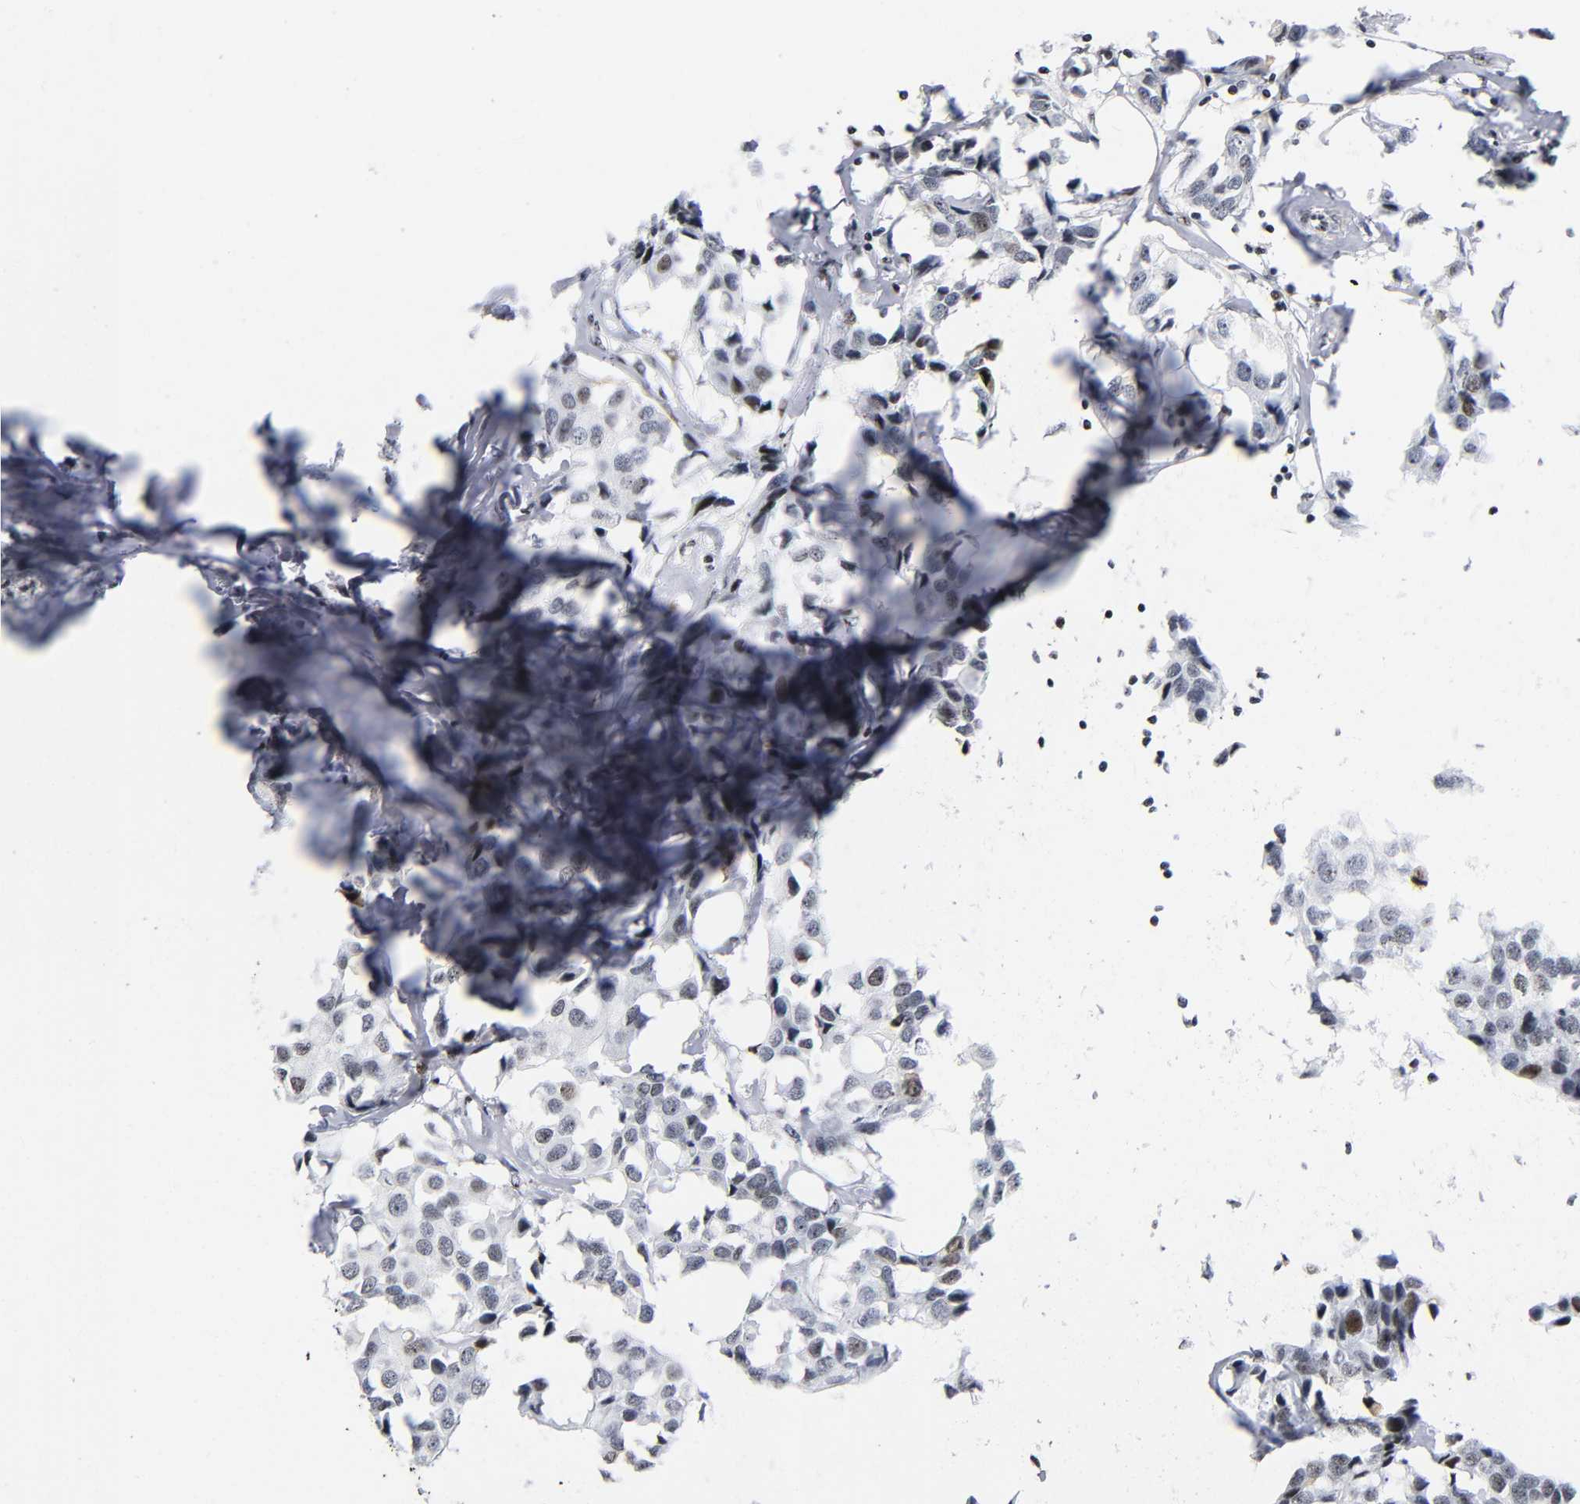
{"staining": {"intensity": "moderate", "quantity": "25%-75%", "location": "nuclear"}, "tissue": "breast cancer", "cell_type": "Tumor cells", "image_type": "cancer", "snomed": [{"axis": "morphology", "description": "Duct carcinoma"}, {"axis": "topography", "description": "Breast"}], "caption": "Immunohistochemistry (IHC) of breast cancer (invasive ductal carcinoma) exhibits medium levels of moderate nuclear expression in approximately 25%-75% of tumor cells.", "gene": "UBTF", "patient": {"sex": "female", "age": 27}}